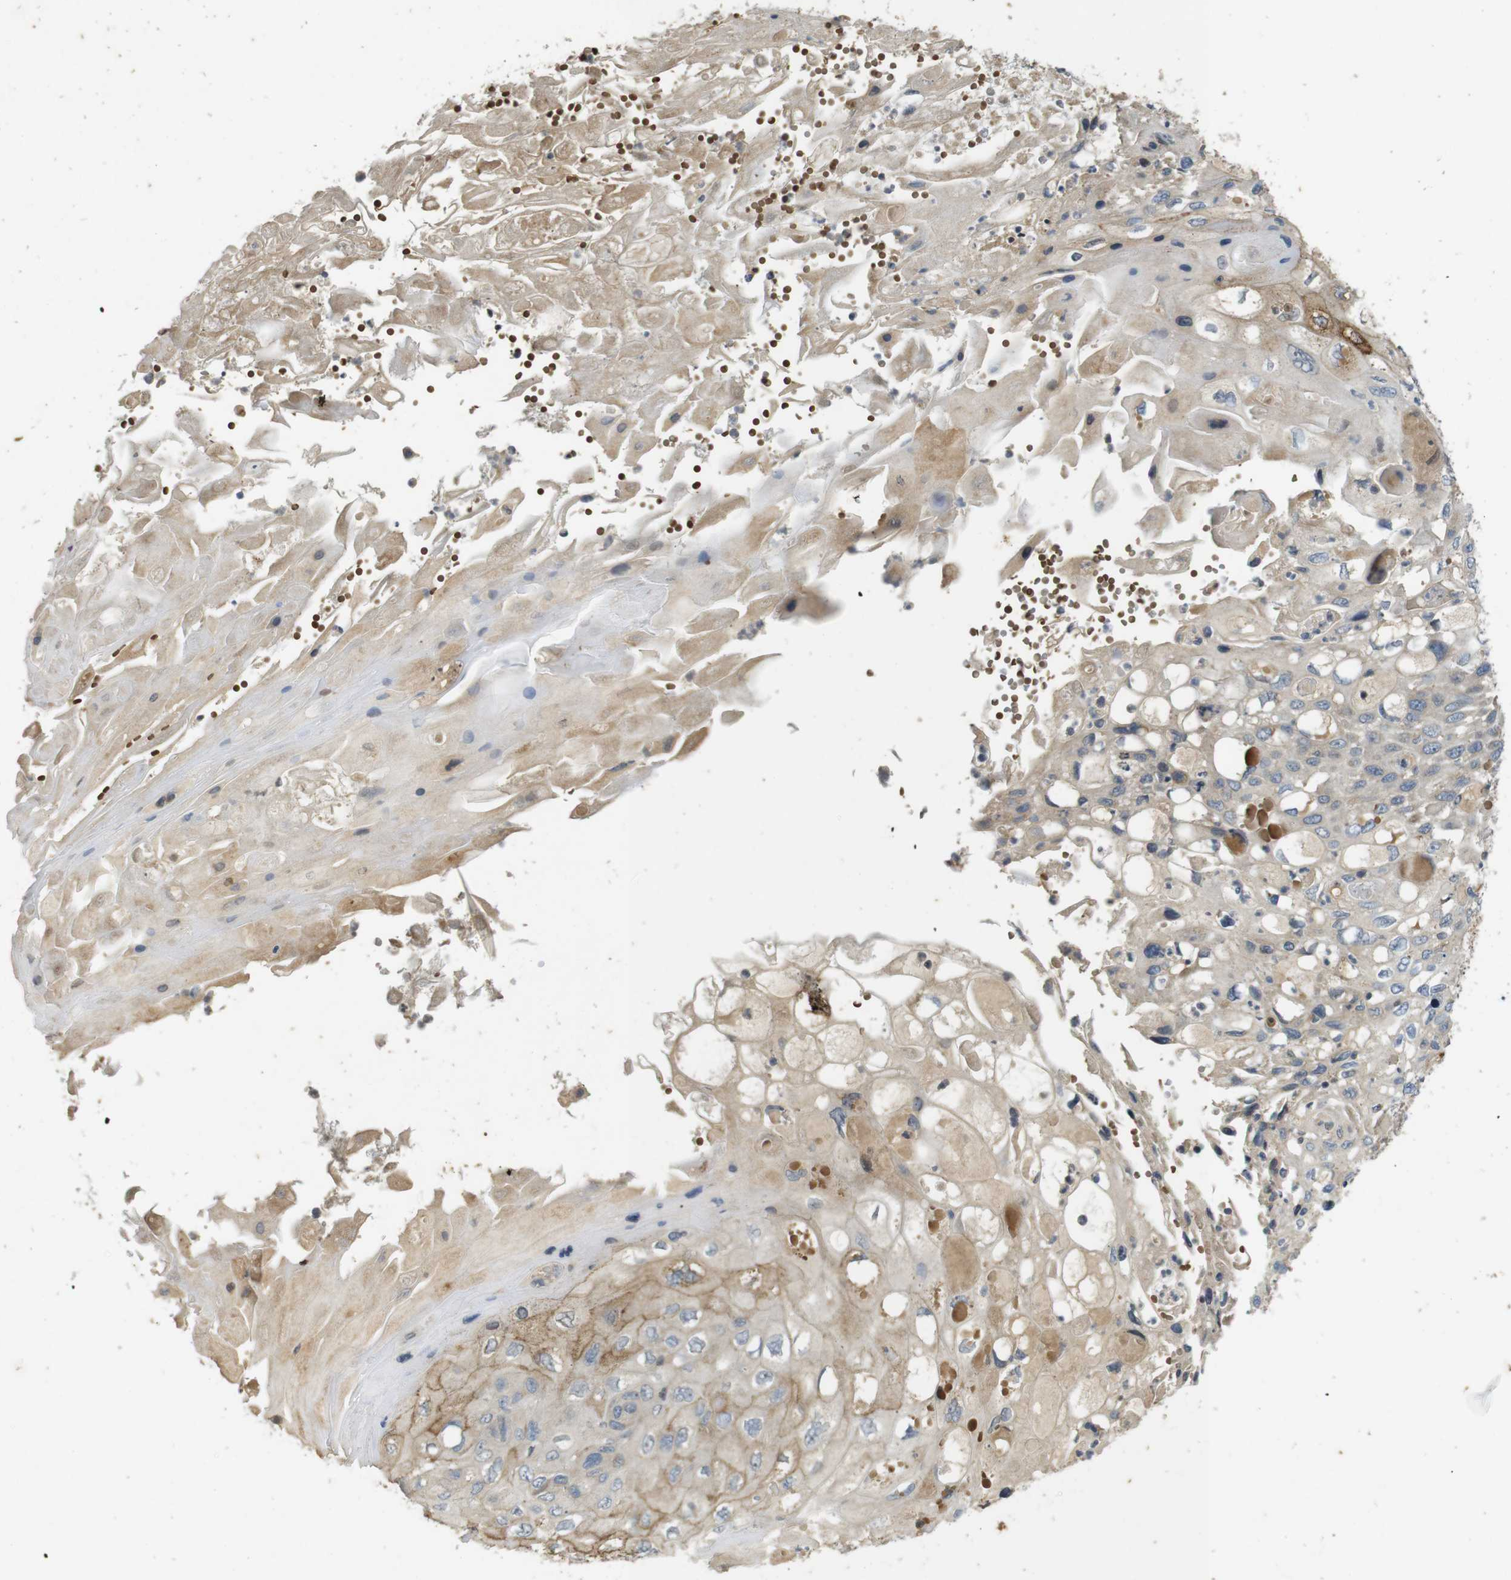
{"staining": {"intensity": "weak", "quantity": ">75%", "location": "cytoplasmic/membranous"}, "tissue": "cervical cancer", "cell_type": "Tumor cells", "image_type": "cancer", "snomed": [{"axis": "morphology", "description": "Squamous cell carcinoma, NOS"}, {"axis": "topography", "description": "Cervix"}], "caption": "Immunohistochemical staining of human squamous cell carcinoma (cervical) reveals weak cytoplasmic/membranous protein positivity in approximately >75% of tumor cells.", "gene": "CLTC", "patient": {"sex": "female", "age": 70}}